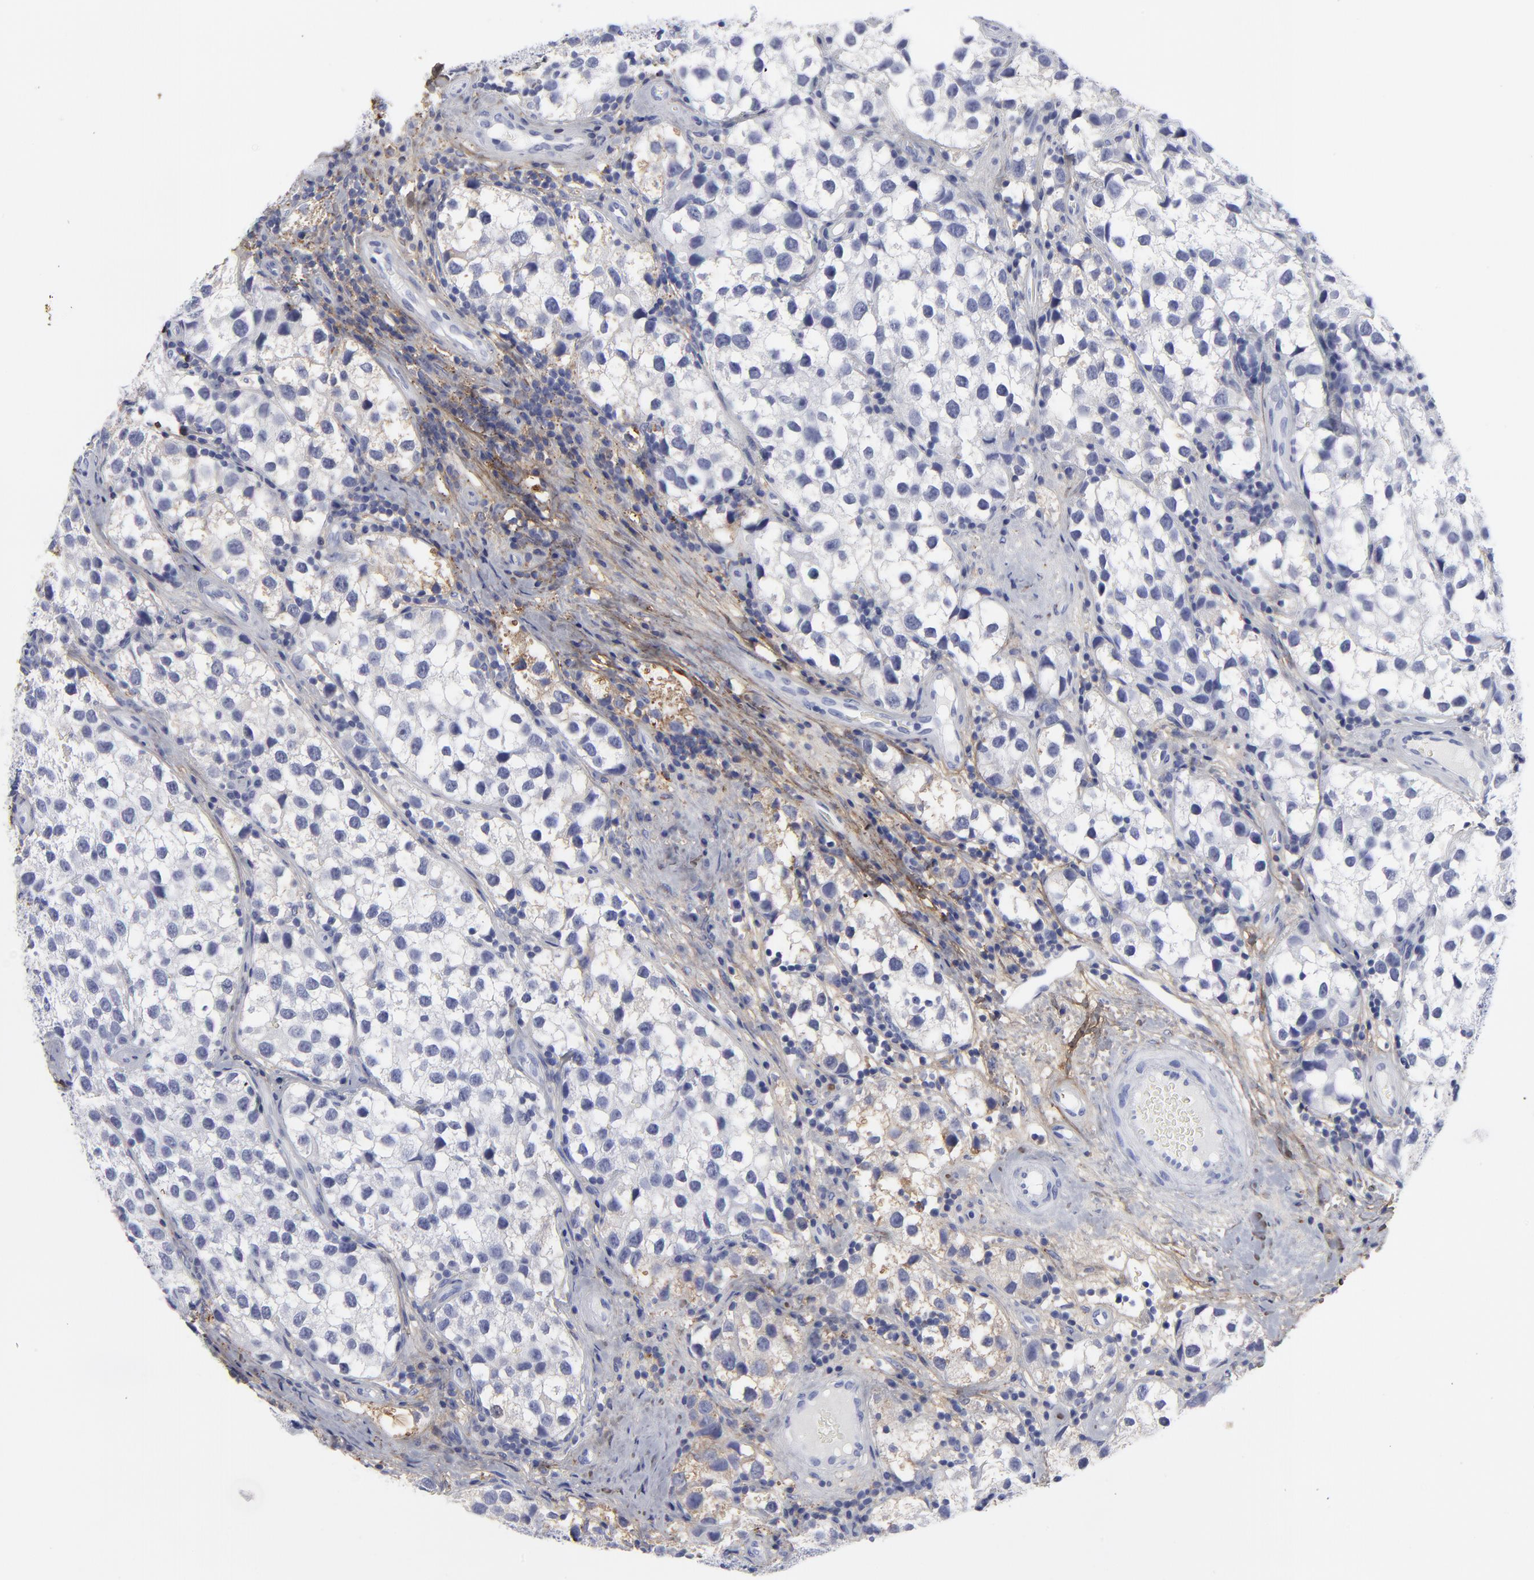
{"staining": {"intensity": "negative", "quantity": "none", "location": "none"}, "tissue": "testis cancer", "cell_type": "Tumor cells", "image_type": "cancer", "snomed": [{"axis": "morphology", "description": "Seminoma, NOS"}, {"axis": "topography", "description": "Testis"}], "caption": "IHC image of neoplastic tissue: human testis cancer (seminoma) stained with DAB (3,3'-diaminobenzidine) demonstrates no significant protein positivity in tumor cells.", "gene": "DCN", "patient": {"sex": "male", "age": 39}}